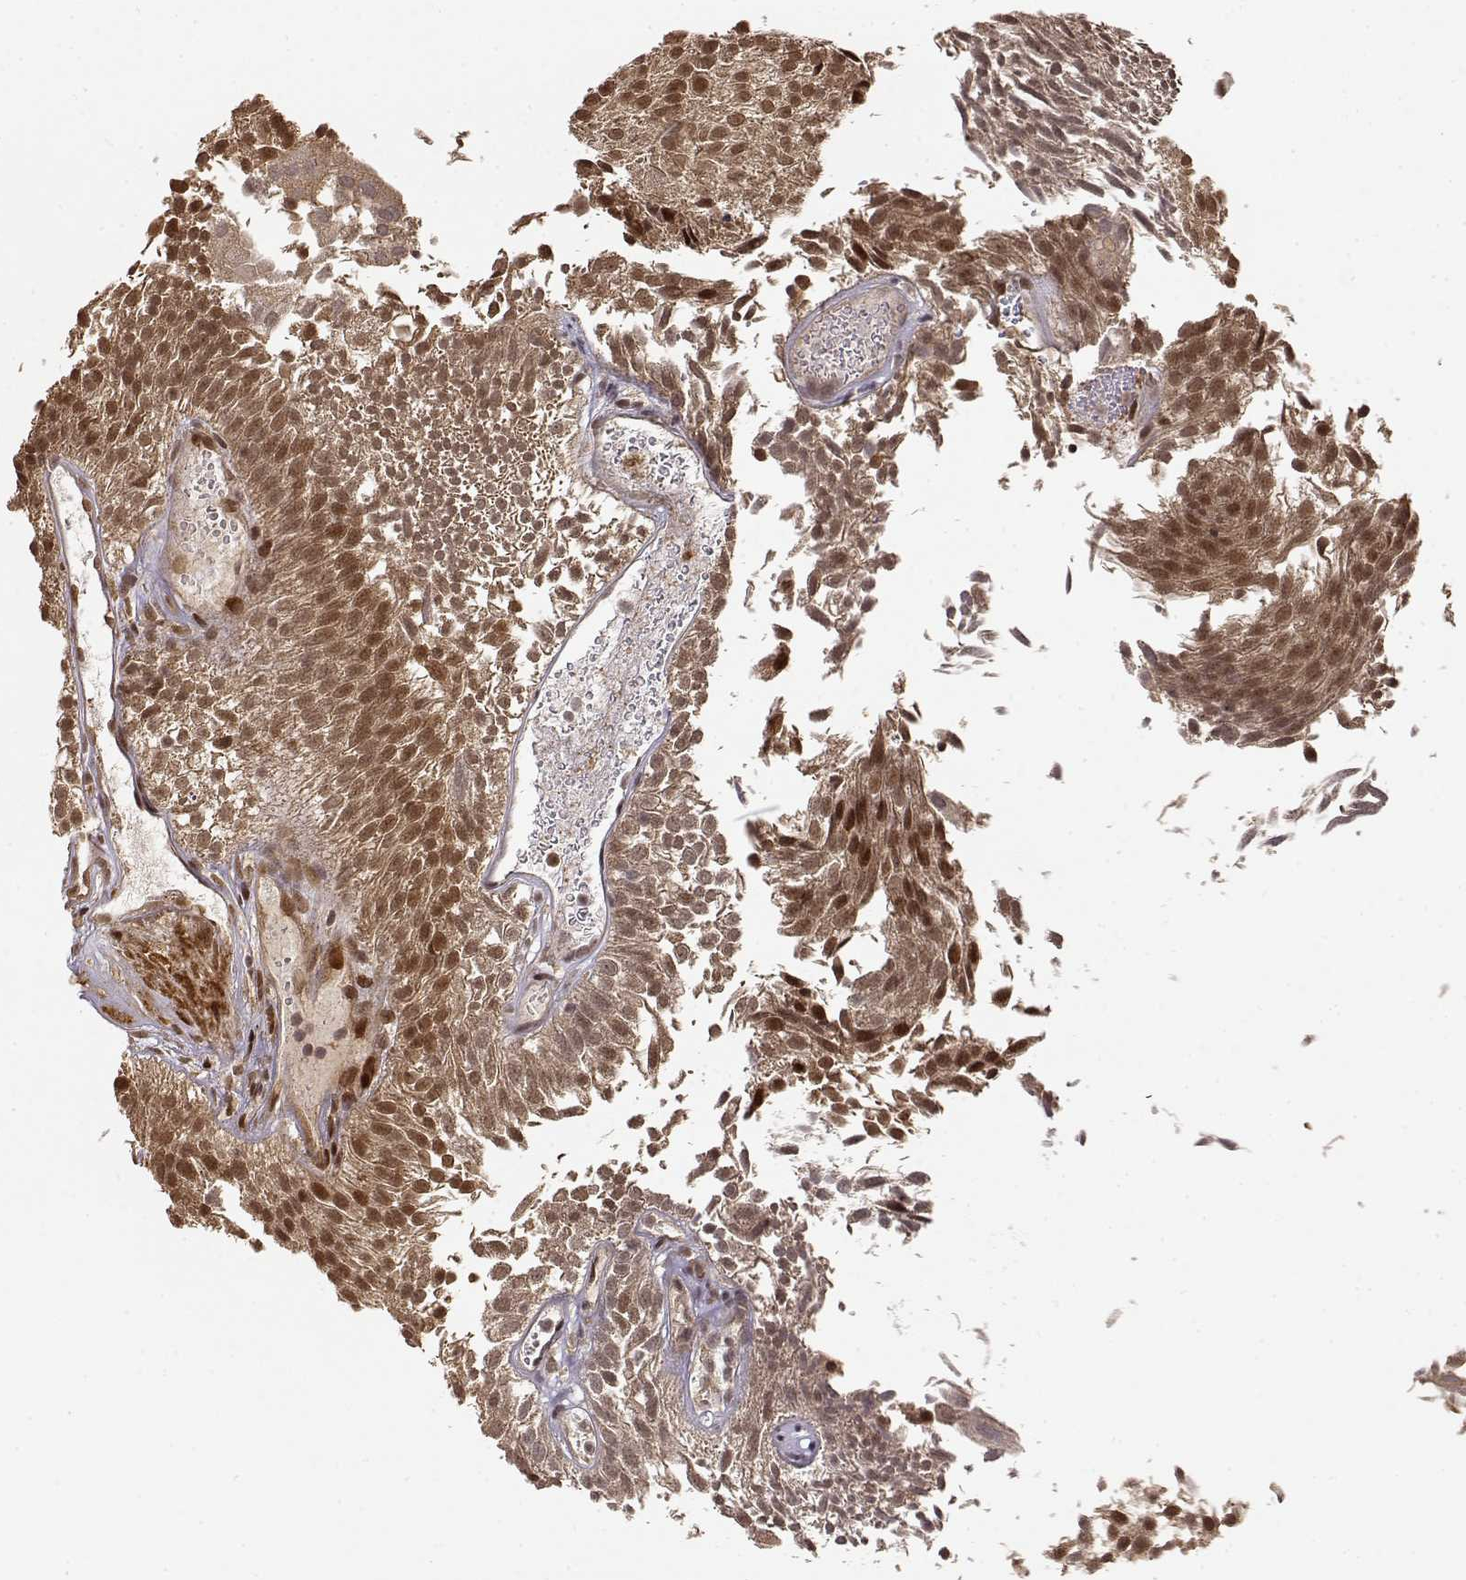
{"staining": {"intensity": "moderate", "quantity": ">75%", "location": "cytoplasmic/membranous,nuclear"}, "tissue": "urothelial cancer", "cell_type": "Tumor cells", "image_type": "cancer", "snomed": [{"axis": "morphology", "description": "Urothelial carcinoma, Low grade"}, {"axis": "topography", "description": "Urinary bladder"}], "caption": "Immunohistochemical staining of human low-grade urothelial carcinoma demonstrates moderate cytoplasmic/membranous and nuclear protein staining in approximately >75% of tumor cells.", "gene": "MAEA", "patient": {"sex": "male", "age": 52}}